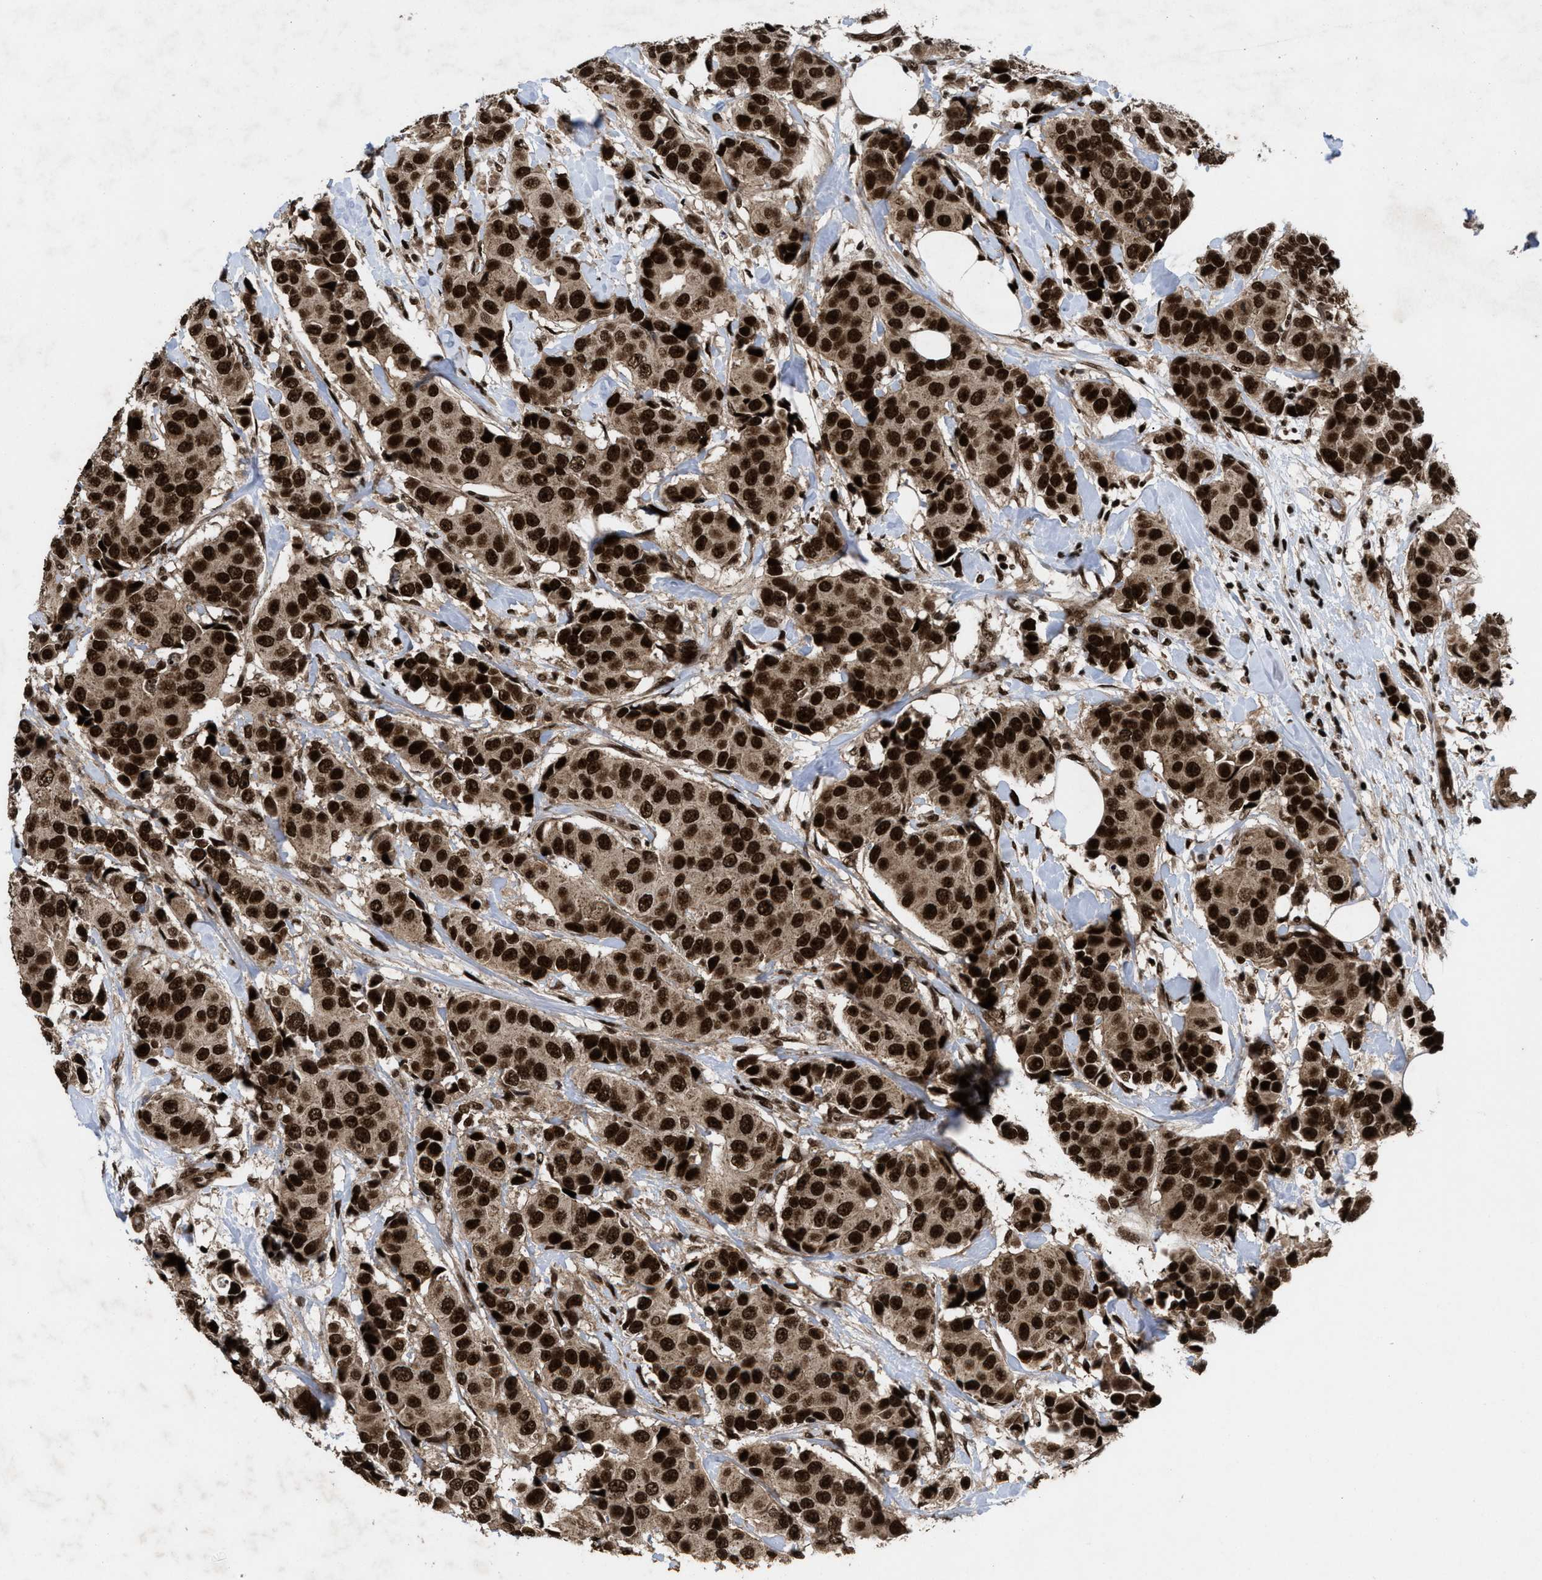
{"staining": {"intensity": "strong", "quantity": ">75%", "location": "cytoplasmic/membranous,nuclear"}, "tissue": "breast cancer", "cell_type": "Tumor cells", "image_type": "cancer", "snomed": [{"axis": "morphology", "description": "Normal tissue, NOS"}, {"axis": "morphology", "description": "Duct carcinoma"}, {"axis": "topography", "description": "Breast"}], "caption": "Breast cancer tissue shows strong cytoplasmic/membranous and nuclear staining in approximately >75% of tumor cells, visualized by immunohistochemistry. The staining was performed using DAB (3,3'-diaminobenzidine), with brown indicating positive protein expression. Nuclei are stained blue with hematoxylin.", "gene": "WIZ", "patient": {"sex": "female", "age": 39}}